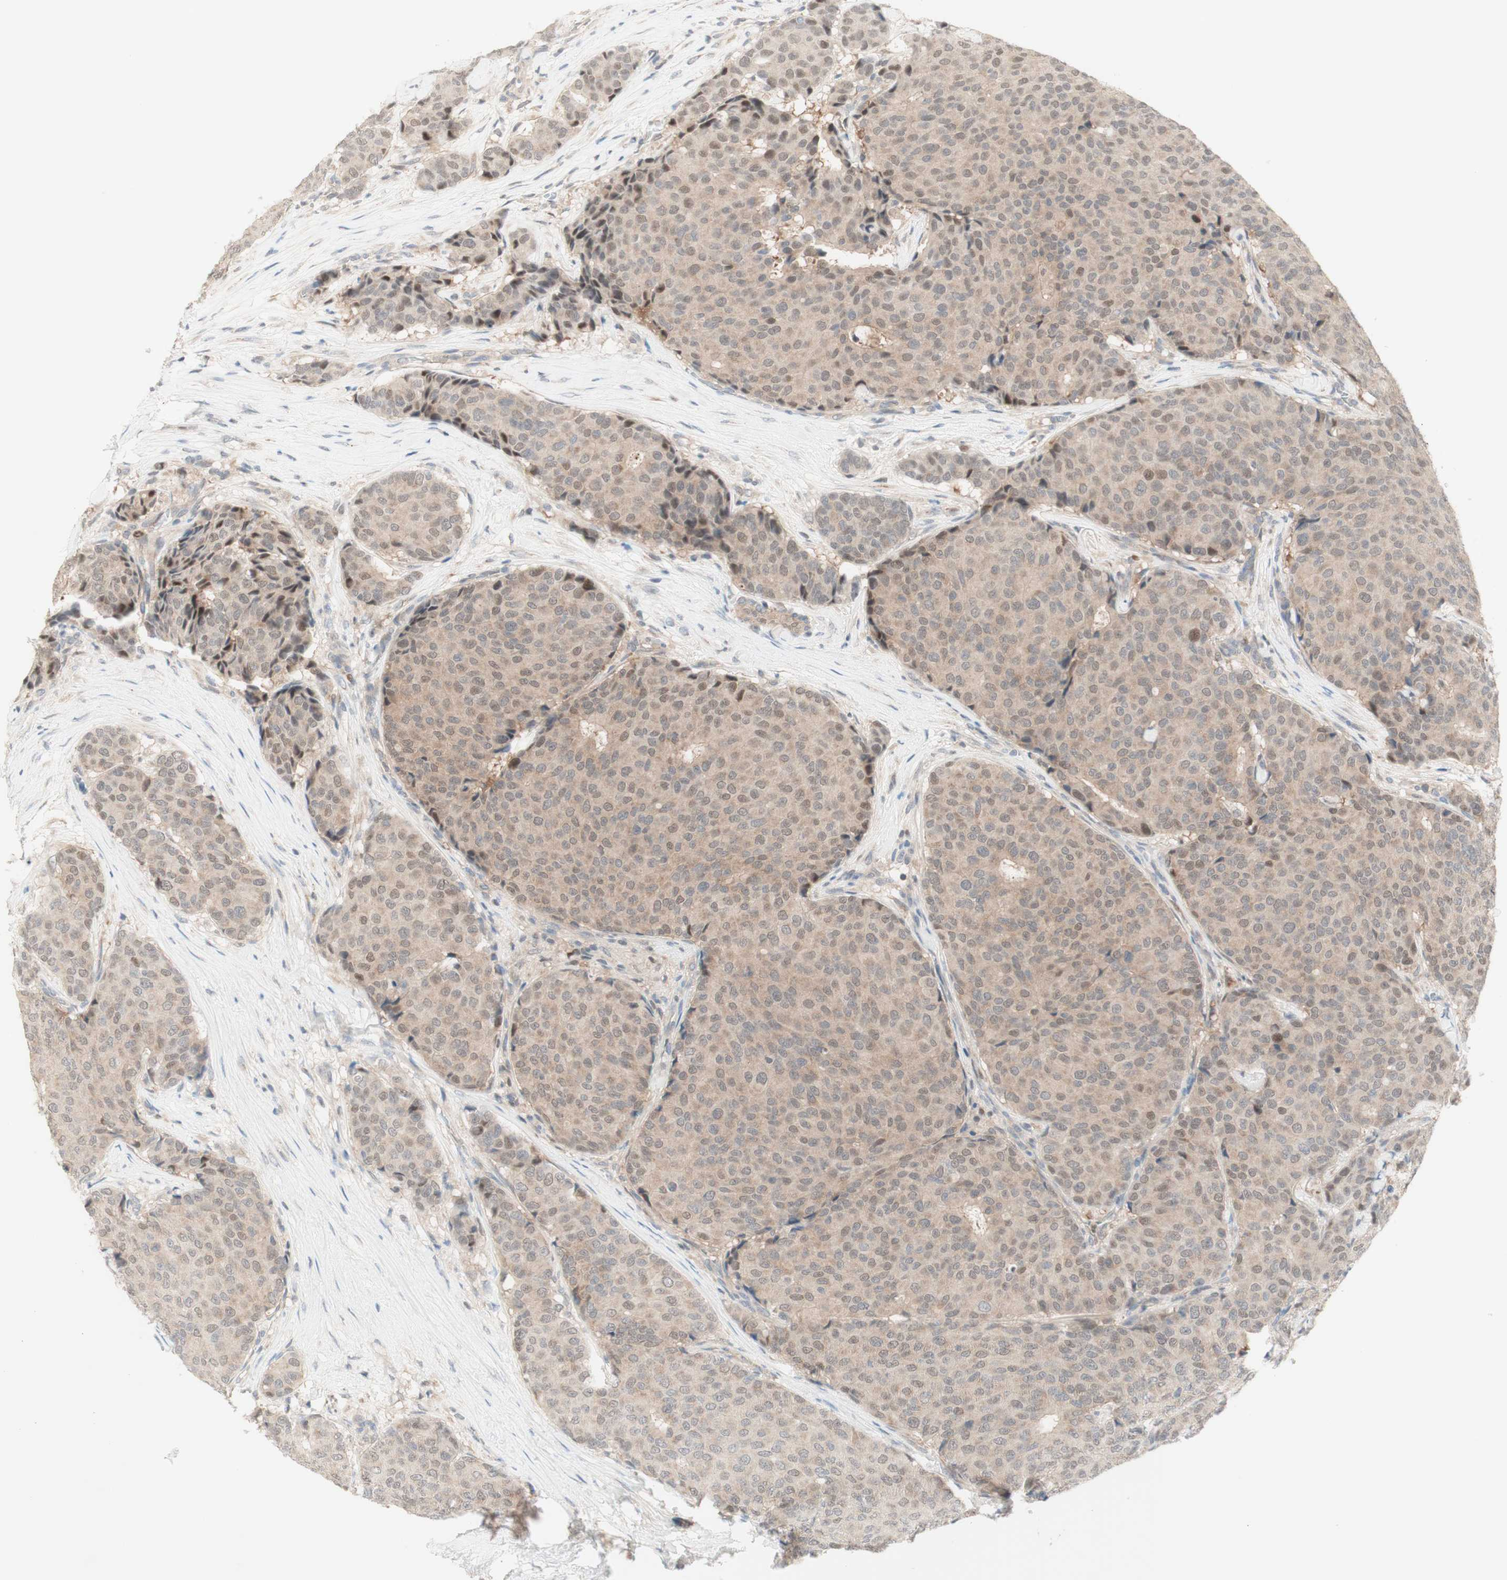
{"staining": {"intensity": "weak", "quantity": ">75%", "location": "cytoplasmic/membranous,nuclear"}, "tissue": "breast cancer", "cell_type": "Tumor cells", "image_type": "cancer", "snomed": [{"axis": "morphology", "description": "Duct carcinoma"}, {"axis": "topography", "description": "Breast"}], "caption": "A brown stain highlights weak cytoplasmic/membranous and nuclear expression of a protein in breast invasive ductal carcinoma tumor cells. (Brightfield microscopy of DAB IHC at high magnification).", "gene": "RFNG", "patient": {"sex": "female", "age": 75}}